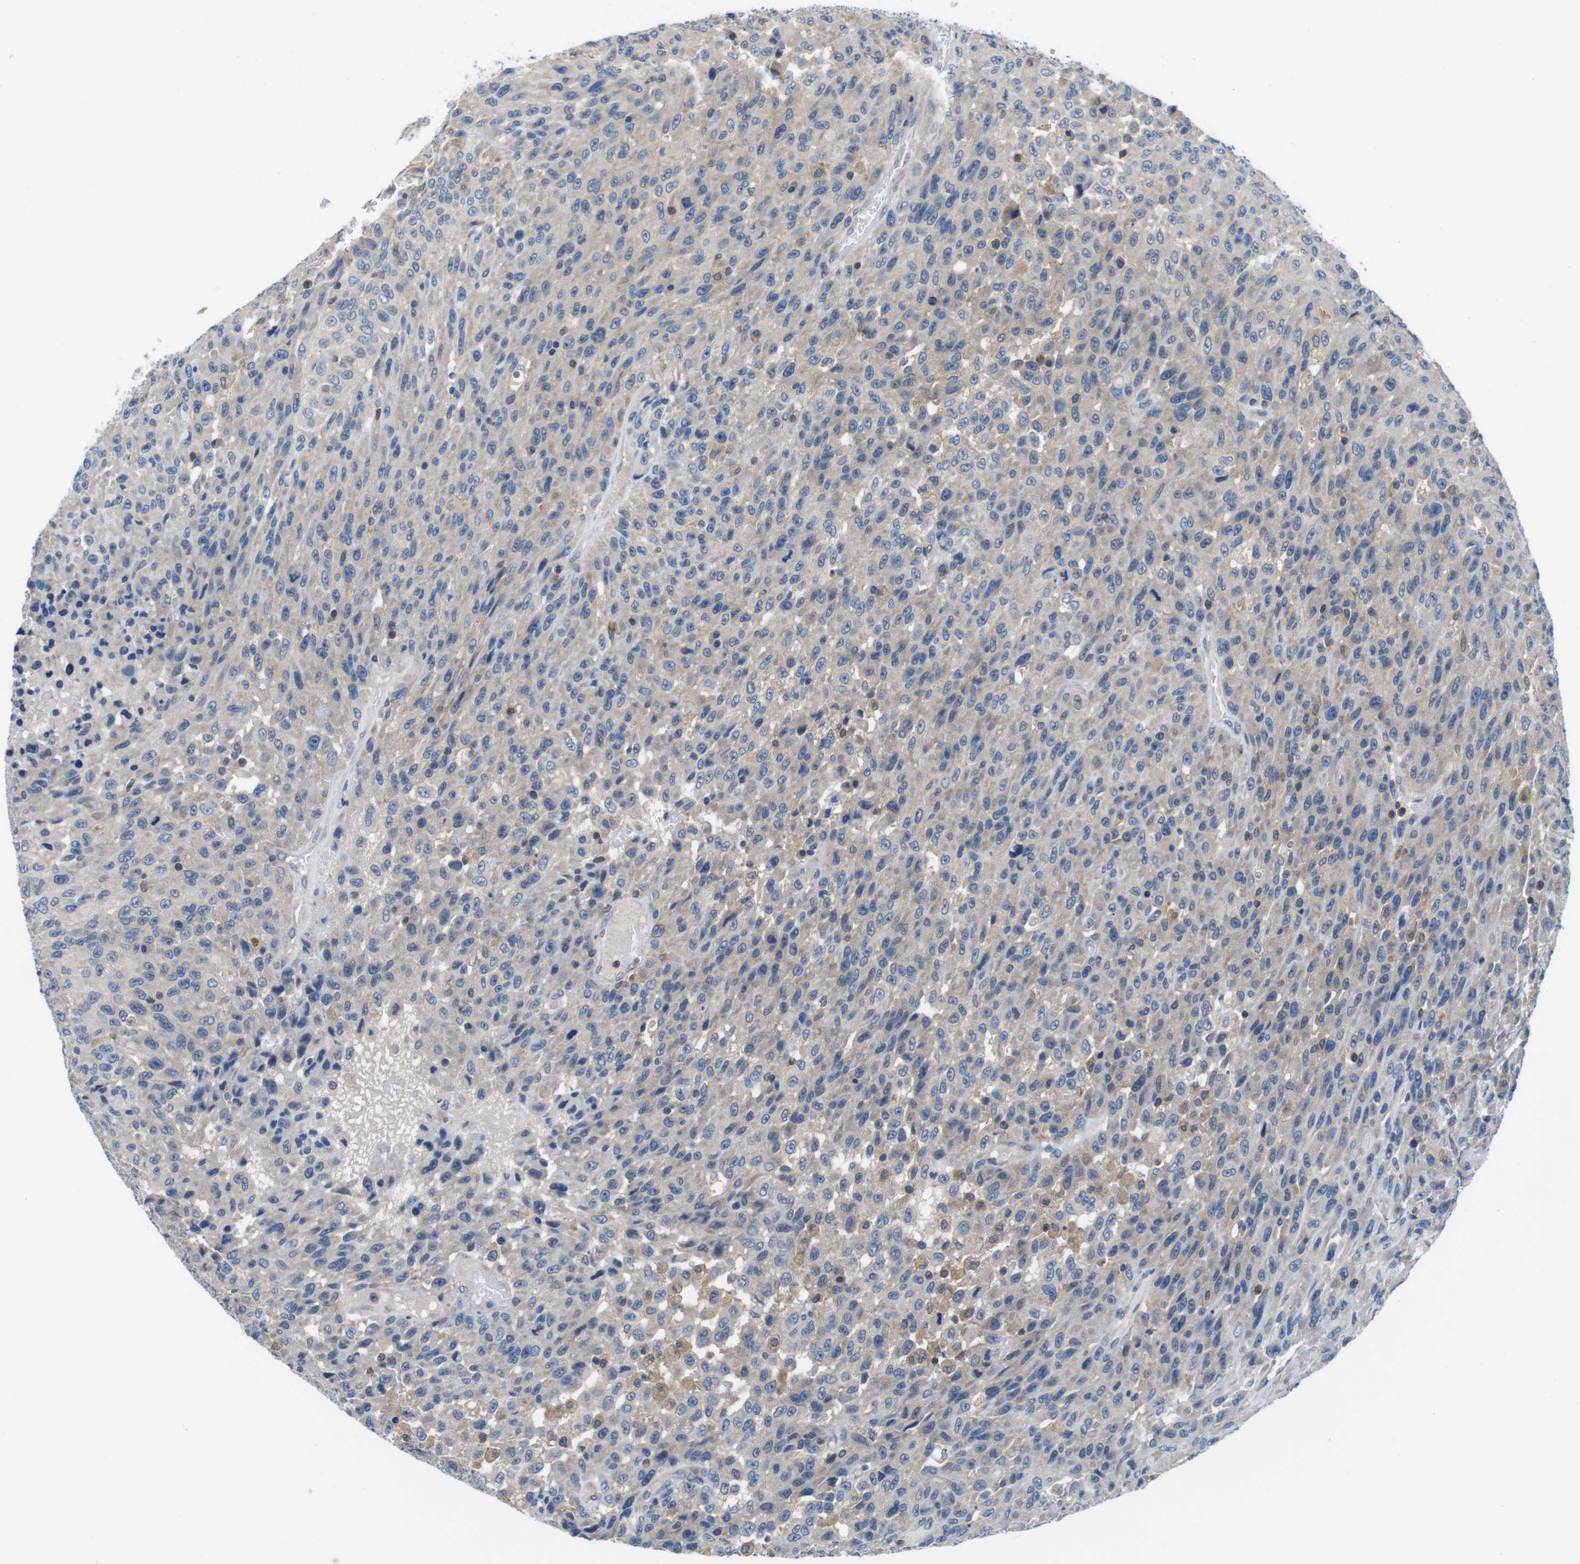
{"staining": {"intensity": "negative", "quantity": "none", "location": "none"}, "tissue": "urothelial cancer", "cell_type": "Tumor cells", "image_type": "cancer", "snomed": [{"axis": "morphology", "description": "Urothelial carcinoma, High grade"}, {"axis": "topography", "description": "Urinary bladder"}], "caption": "Immunohistochemistry (IHC) micrograph of neoplastic tissue: human urothelial cancer stained with DAB reveals no significant protein staining in tumor cells. (Brightfield microscopy of DAB (3,3'-diaminobenzidine) immunohistochemistry at high magnification).", "gene": "PIK3CD", "patient": {"sex": "male", "age": 66}}